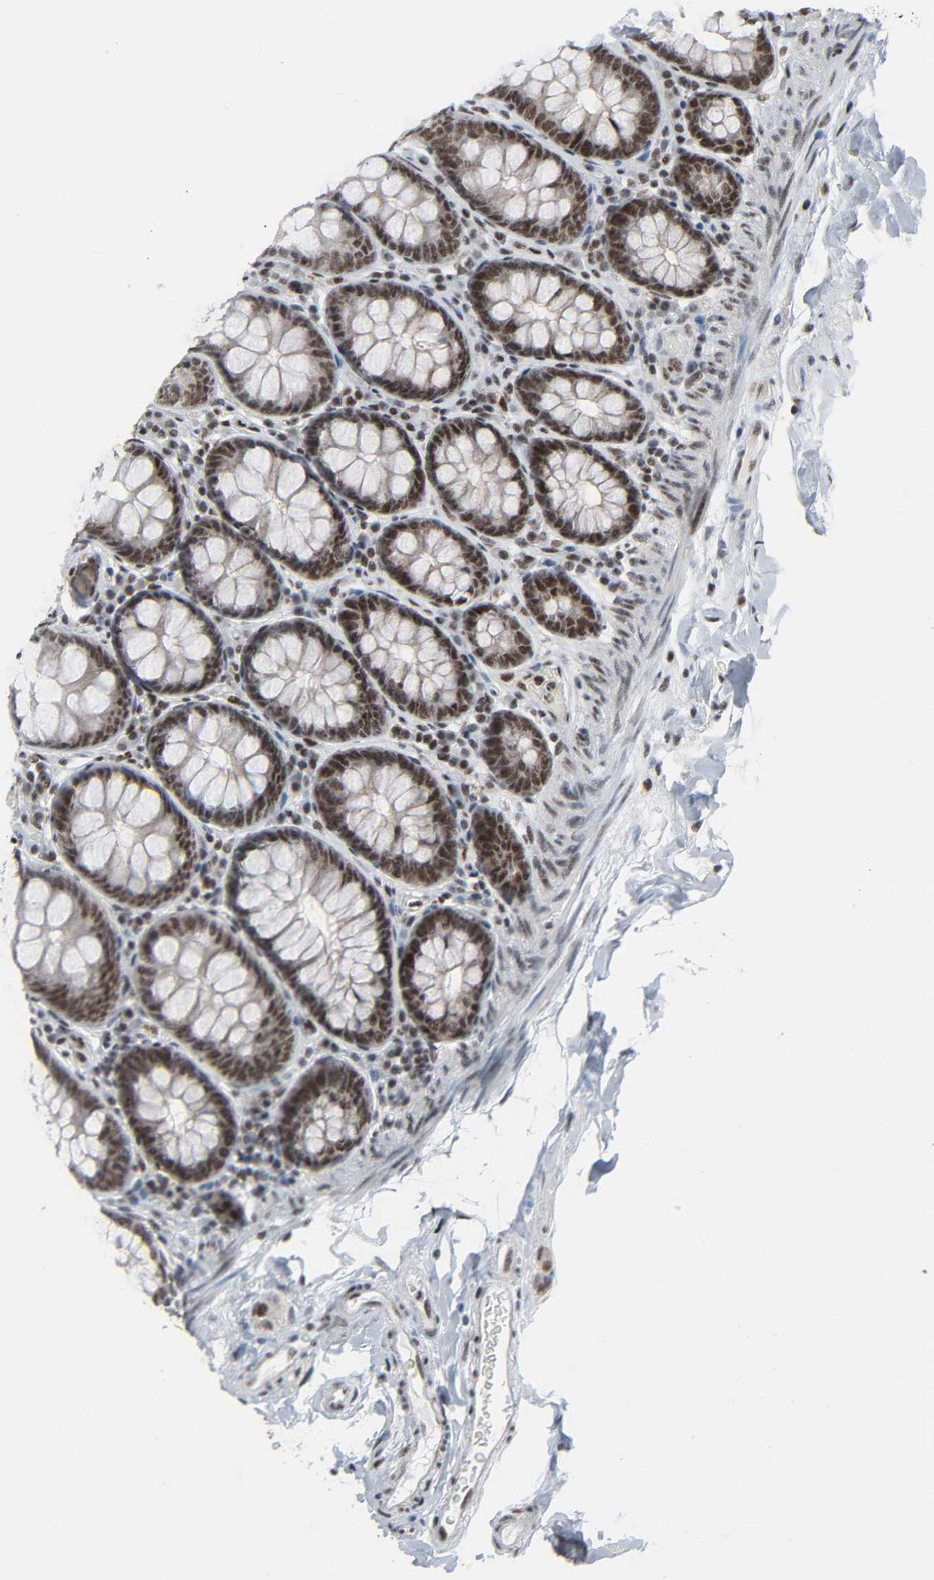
{"staining": {"intensity": "moderate", "quantity": ">75%", "location": "nuclear"}, "tissue": "colon", "cell_type": "Endothelial cells", "image_type": "normal", "snomed": [{"axis": "morphology", "description": "Normal tissue, NOS"}, {"axis": "topography", "description": "Colon"}], "caption": "The histopathology image reveals staining of normal colon, revealing moderate nuclear protein expression (brown color) within endothelial cells.", "gene": "CDK7", "patient": {"sex": "female", "age": 61}}